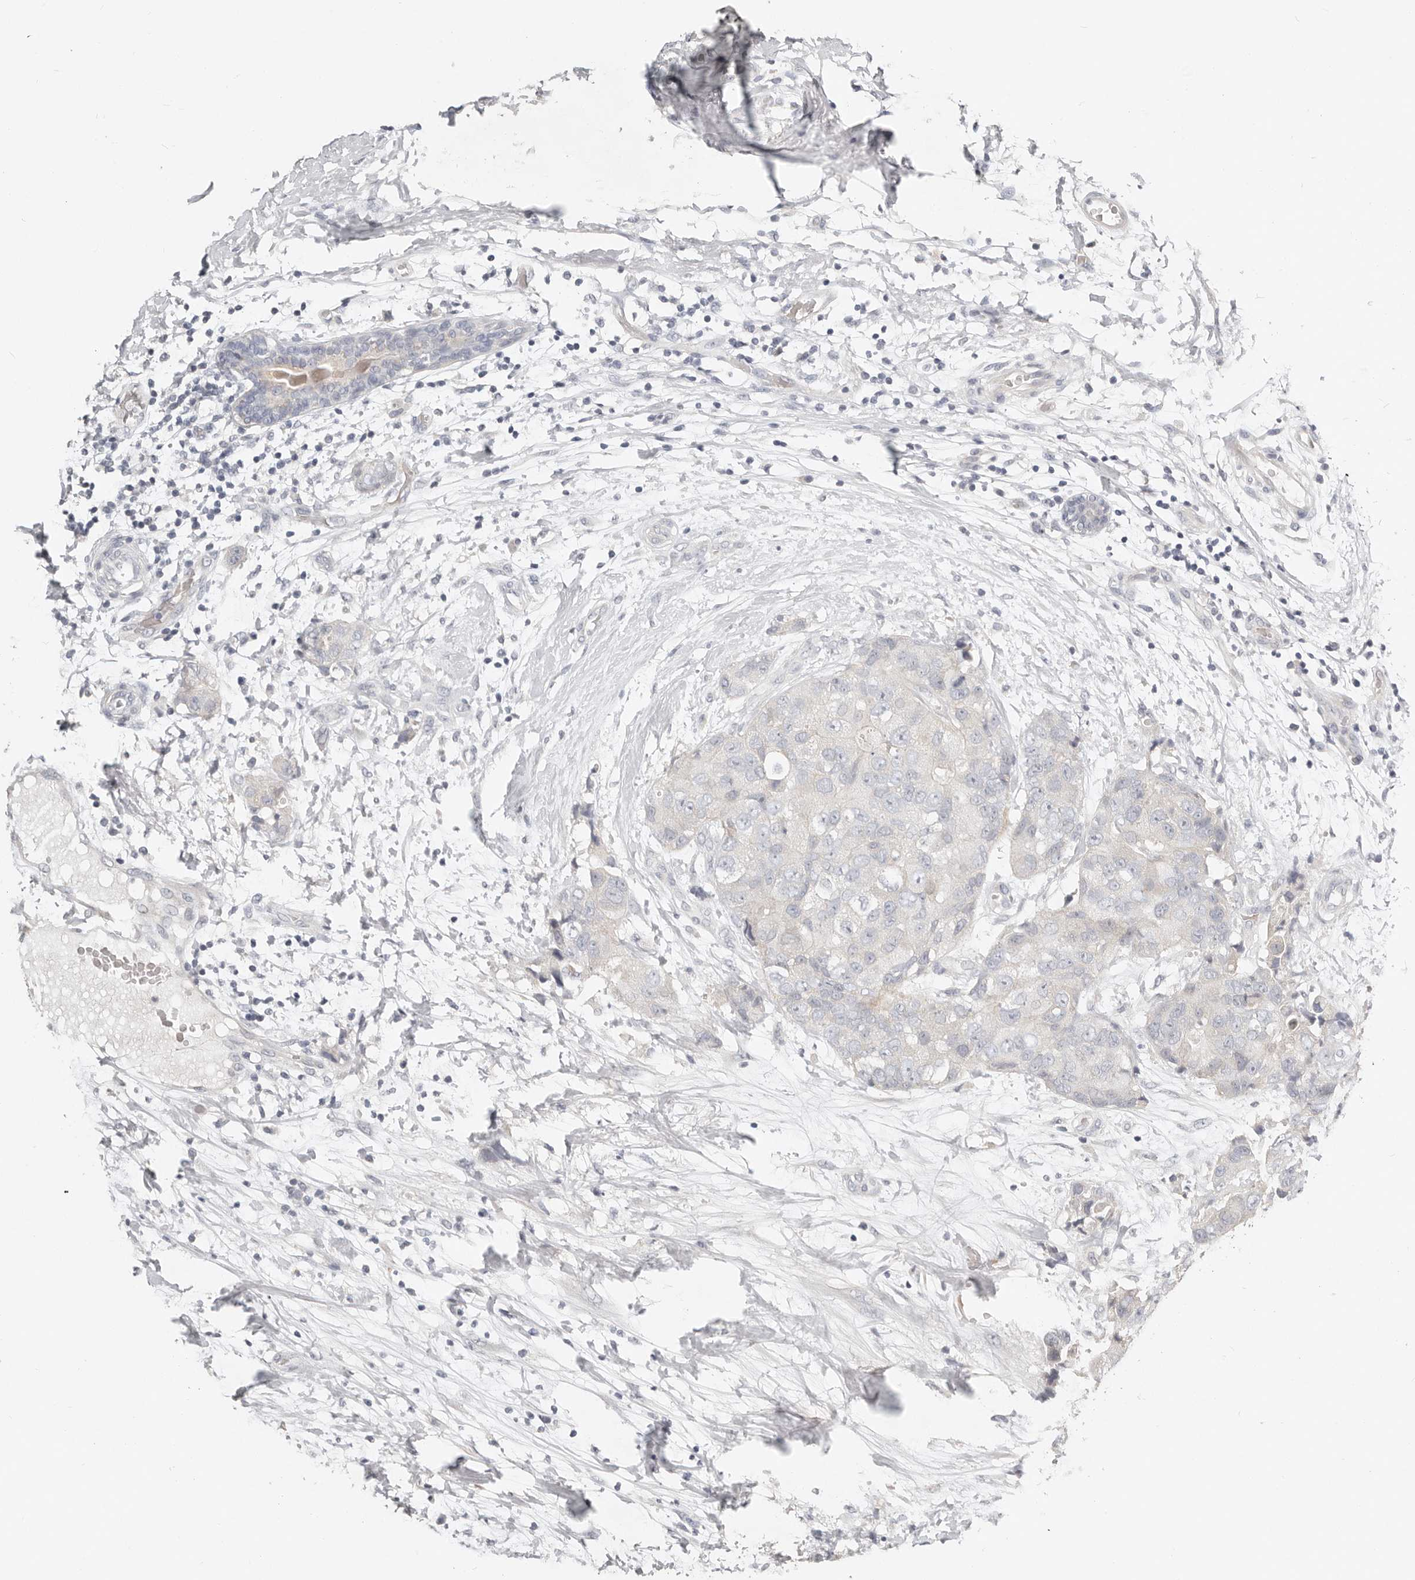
{"staining": {"intensity": "negative", "quantity": "none", "location": "none"}, "tissue": "breast cancer", "cell_type": "Tumor cells", "image_type": "cancer", "snomed": [{"axis": "morphology", "description": "Duct carcinoma"}, {"axis": "topography", "description": "Breast"}], "caption": "This photomicrograph is of breast cancer (invasive ductal carcinoma) stained with immunohistochemistry (IHC) to label a protein in brown with the nuclei are counter-stained blue. There is no staining in tumor cells.", "gene": "TMEM63B", "patient": {"sex": "female", "age": 62}}